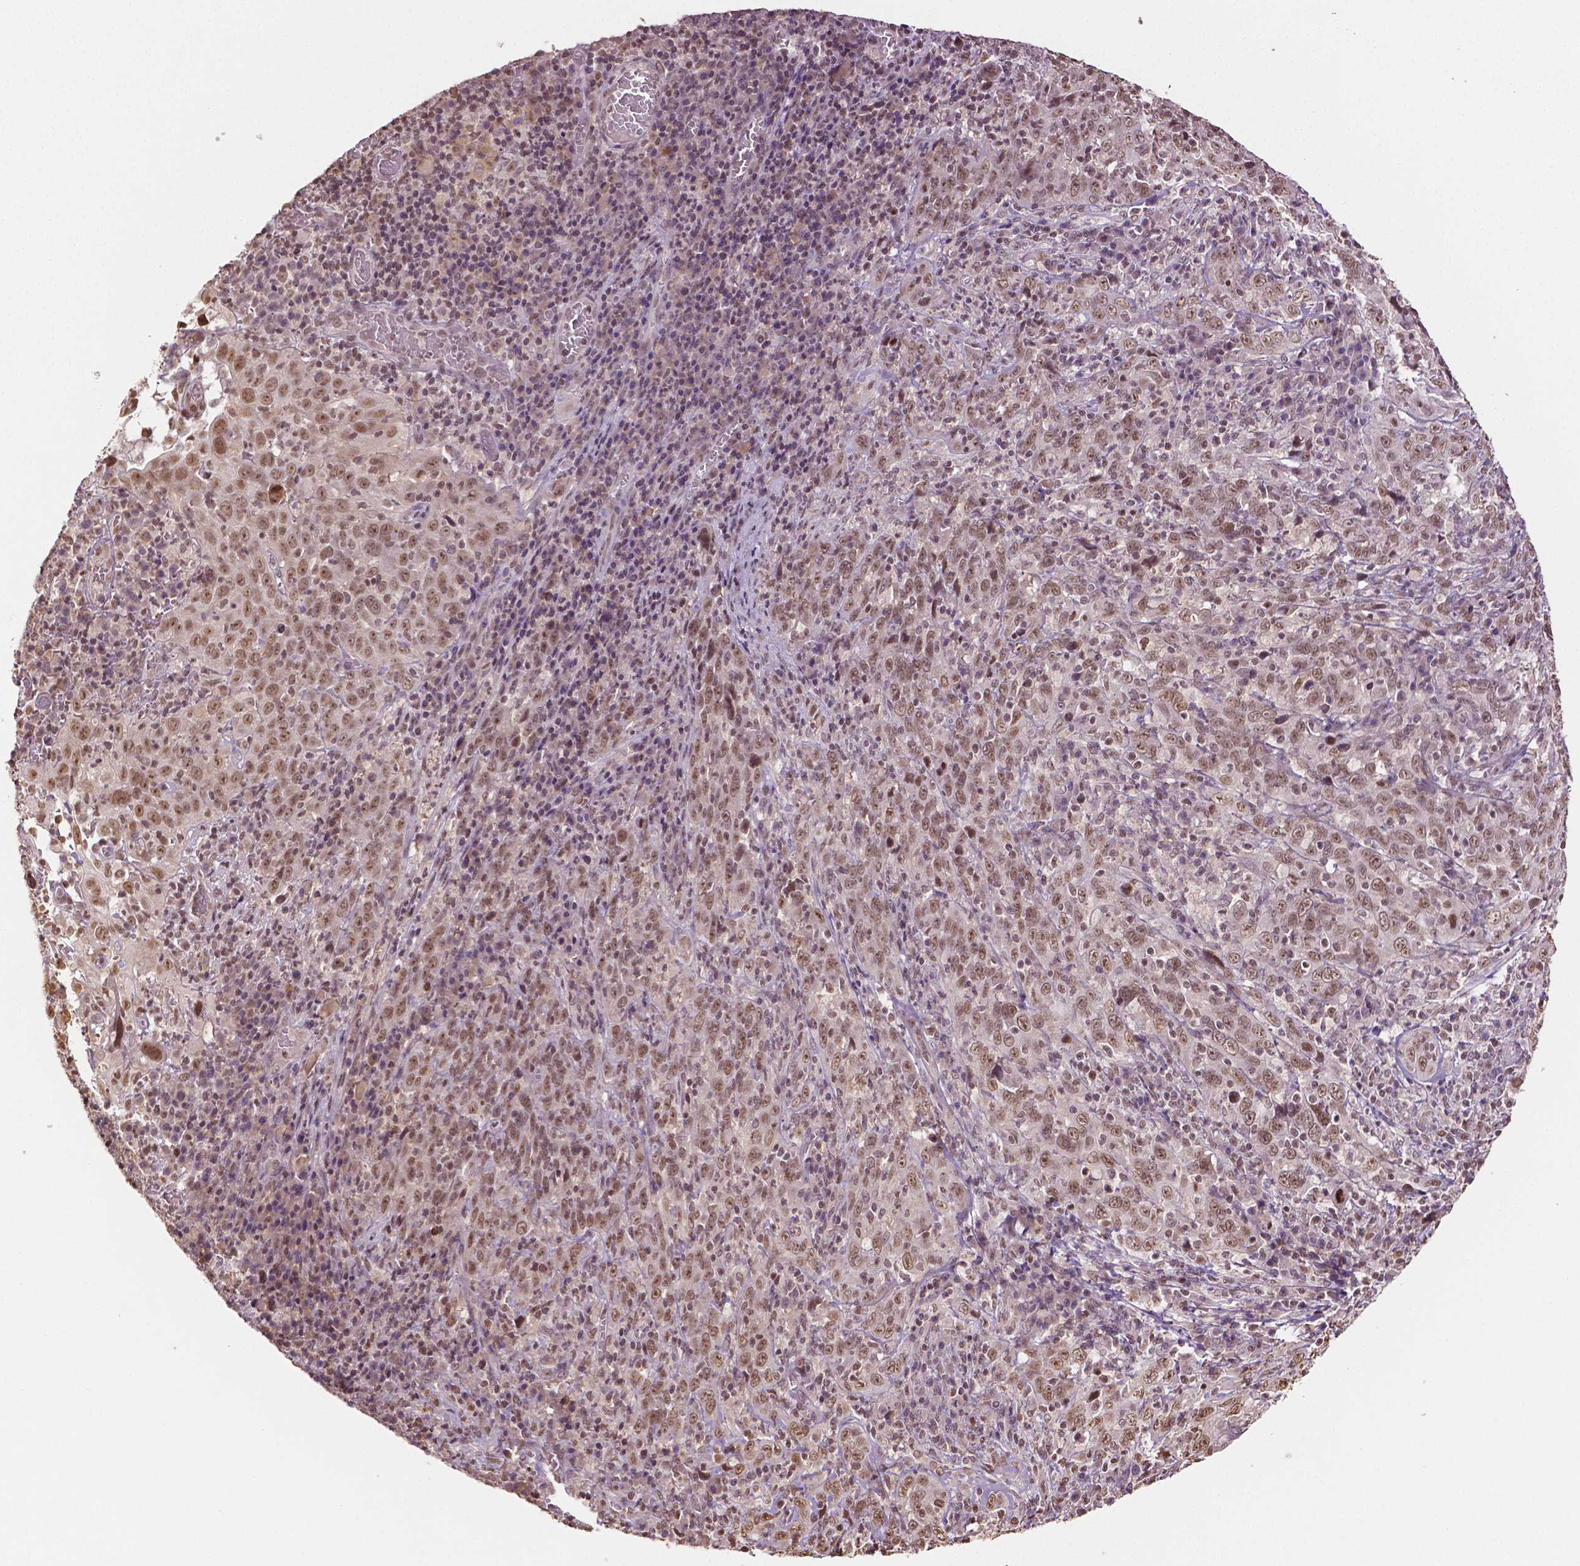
{"staining": {"intensity": "moderate", "quantity": ">75%", "location": "nuclear"}, "tissue": "cervical cancer", "cell_type": "Tumor cells", "image_type": "cancer", "snomed": [{"axis": "morphology", "description": "Squamous cell carcinoma, NOS"}, {"axis": "topography", "description": "Cervix"}], "caption": "DAB (3,3'-diaminobenzidine) immunohistochemical staining of human cervical squamous cell carcinoma exhibits moderate nuclear protein positivity in about >75% of tumor cells.", "gene": "DEK", "patient": {"sex": "female", "age": 46}}